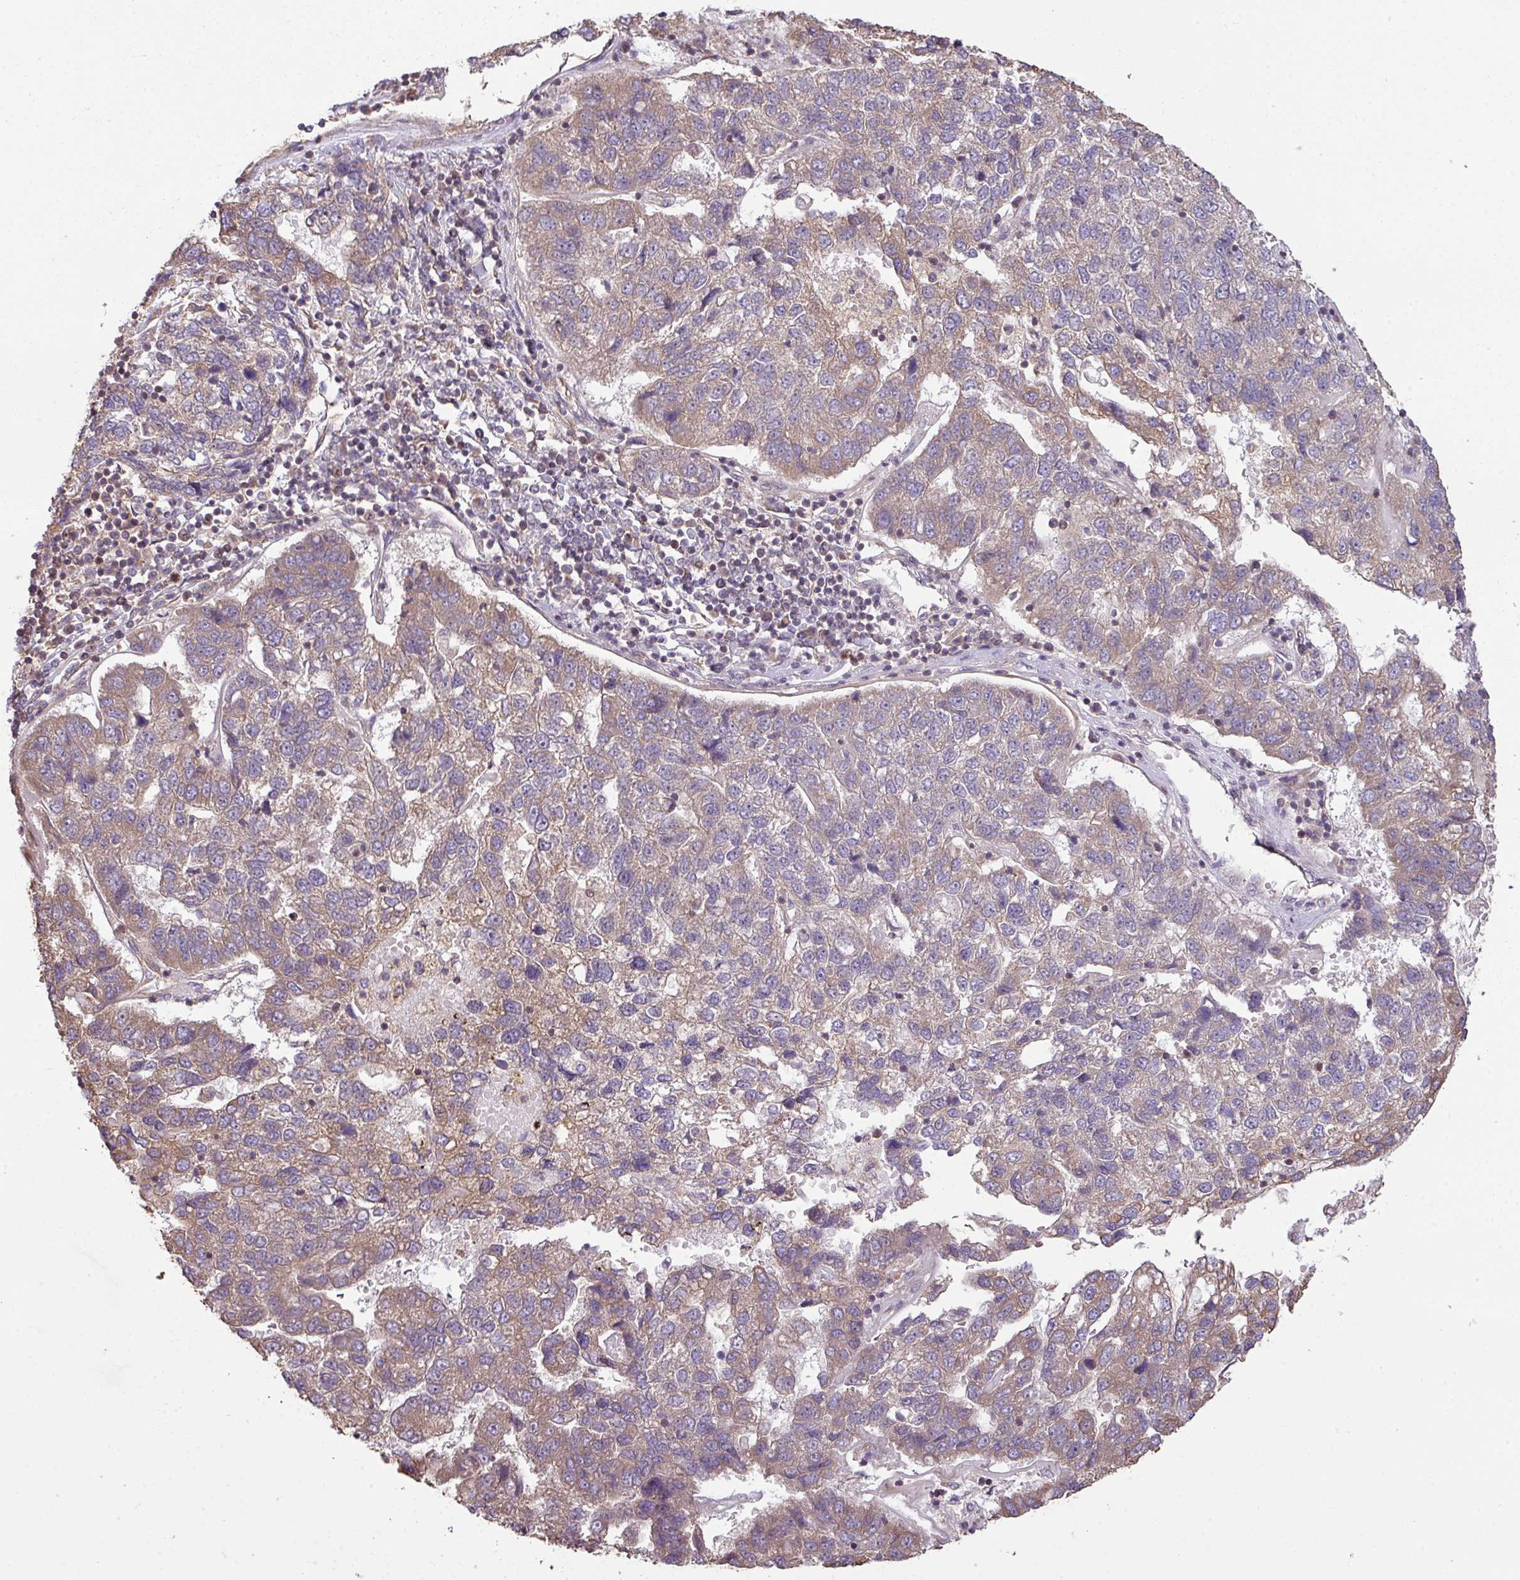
{"staining": {"intensity": "moderate", "quantity": "<25%", "location": "cytoplasmic/membranous"}, "tissue": "pancreatic cancer", "cell_type": "Tumor cells", "image_type": "cancer", "snomed": [{"axis": "morphology", "description": "Adenocarcinoma, NOS"}, {"axis": "topography", "description": "Pancreas"}], "caption": "This image displays adenocarcinoma (pancreatic) stained with immunohistochemistry (IHC) to label a protein in brown. The cytoplasmic/membranous of tumor cells show moderate positivity for the protein. Nuclei are counter-stained blue.", "gene": "VENTX", "patient": {"sex": "female", "age": 61}}